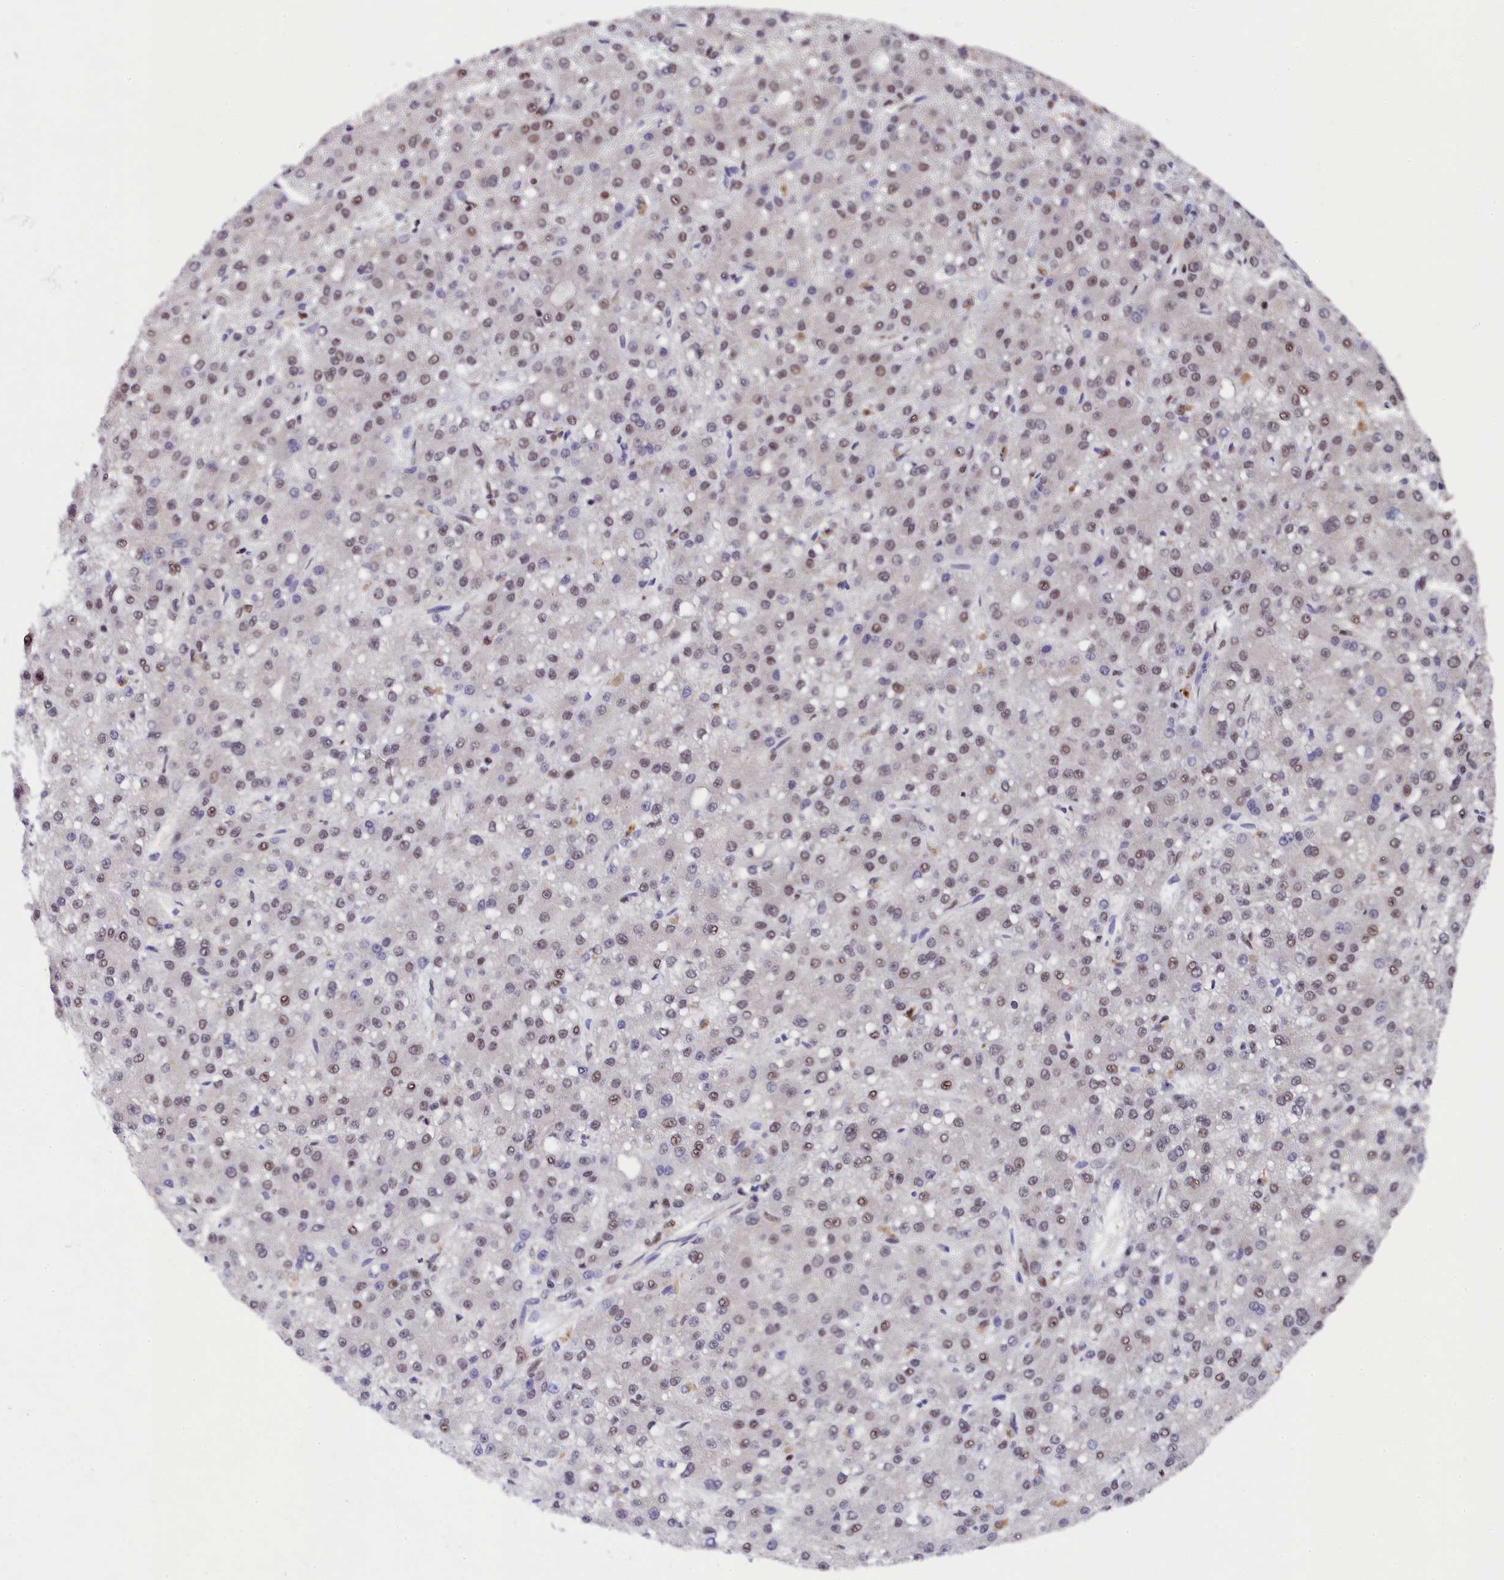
{"staining": {"intensity": "weak", "quantity": "25%-75%", "location": "nuclear"}, "tissue": "liver cancer", "cell_type": "Tumor cells", "image_type": "cancer", "snomed": [{"axis": "morphology", "description": "Carcinoma, Hepatocellular, NOS"}, {"axis": "topography", "description": "Liver"}], "caption": "IHC staining of liver cancer (hepatocellular carcinoma), which demonstrates low levels of weak nuclear positivity in approximately 25%-75% of tumor cells indicating weak nuclear protein positivity. The staining was performed using DAB (brown) for protein detection and nuclei were counterstained in hematoxylin (blue).", "gene": "ADIG", "patient": {"sex": "male", "age": 67}}